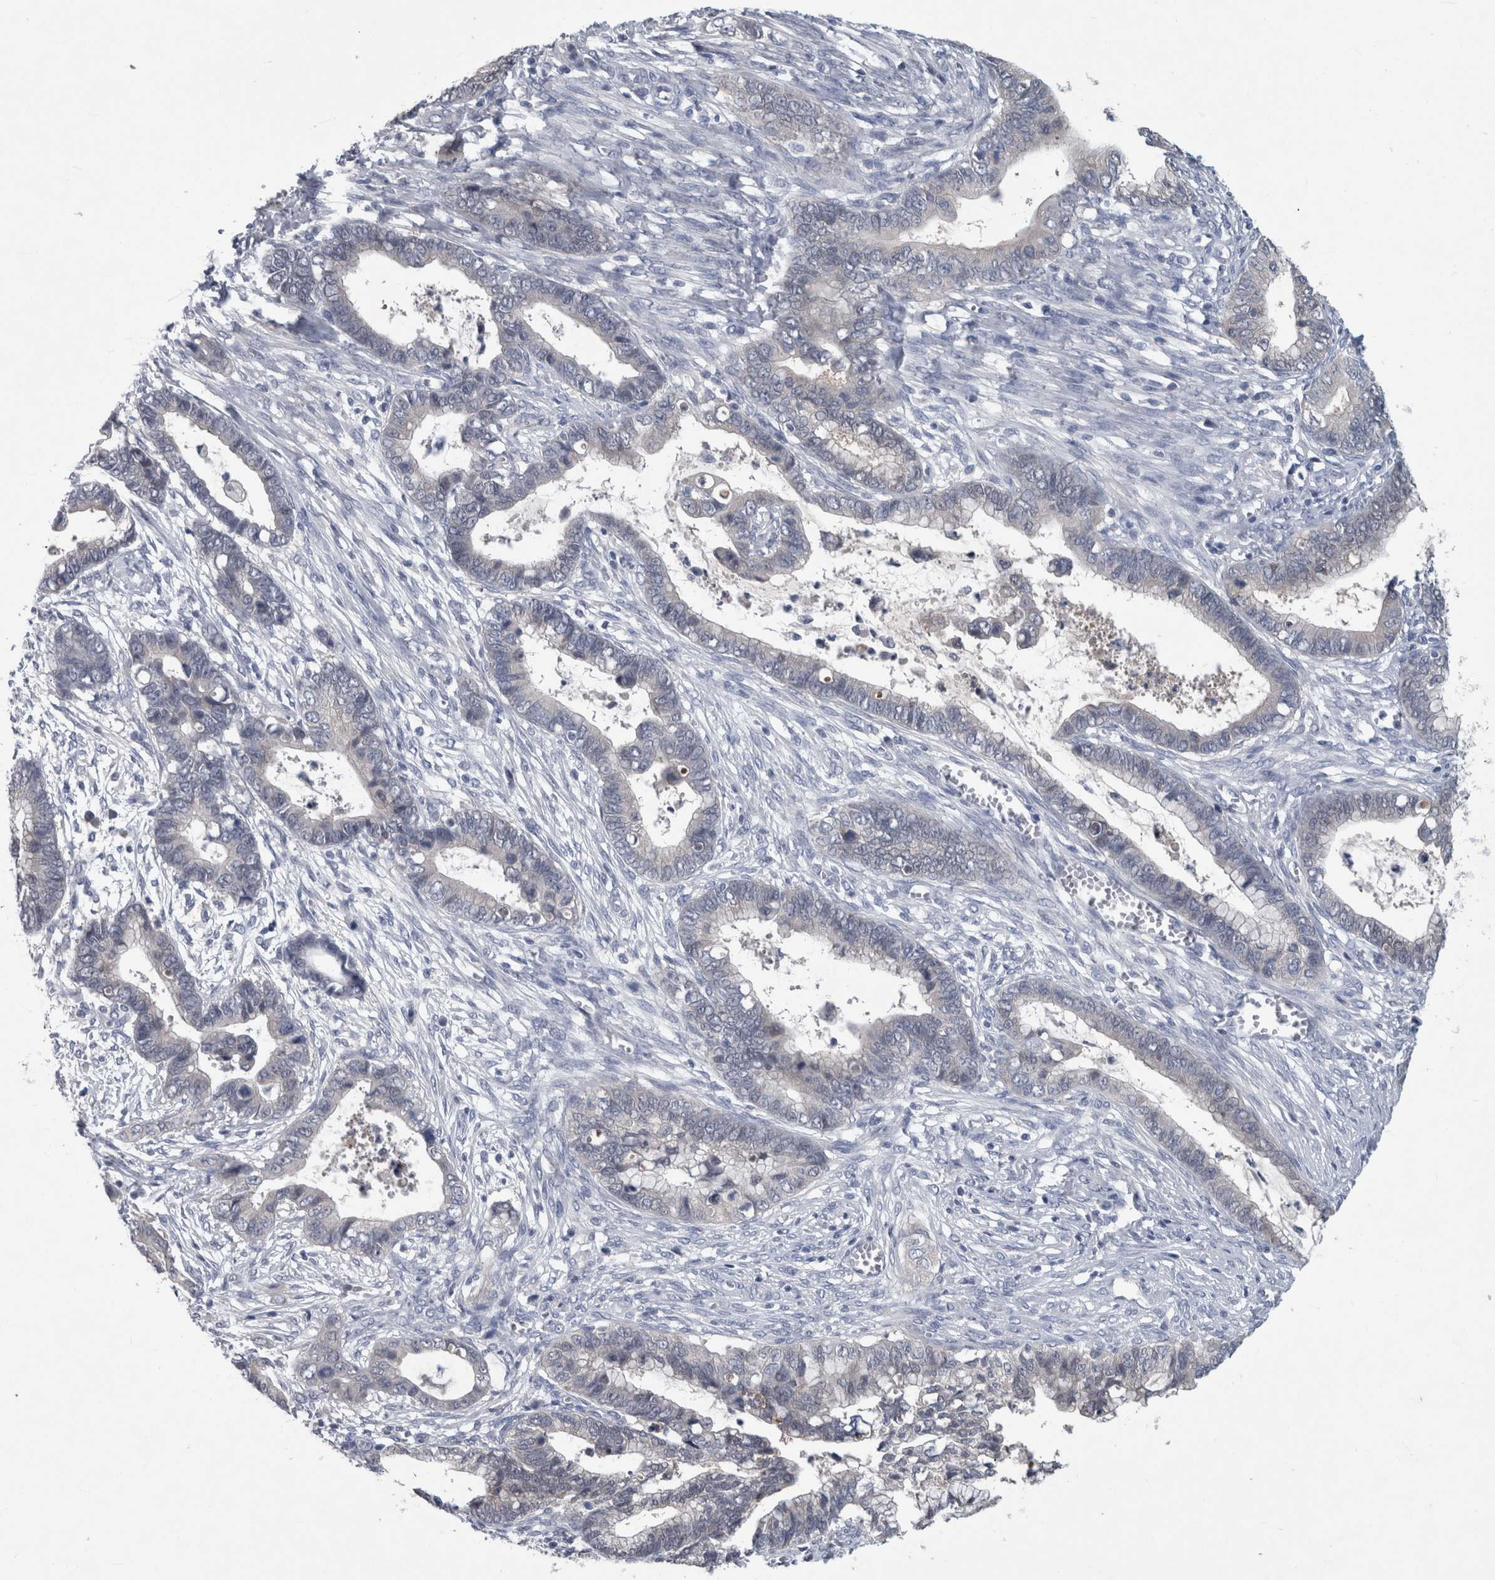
{"staining": {"intensity": "negative", "quantity": "none", "location": "none"}, "tissue": "cervical cancer", "cell_type": "Tumor cells", "image_type": "cancer", "snomed": [{"axis": "morphology", "description": "Adenocarcinoma, NOS"}, {"axis": "topography", "description": "Cervix"}], "caption": "The immunohistochemistry (IHC) photomicrograph has no significant staining in tumor cells of cervical adenocarcinoma tissue.", "gene": "FAM83H", "patient": {"sex": "female", "age": 44}}